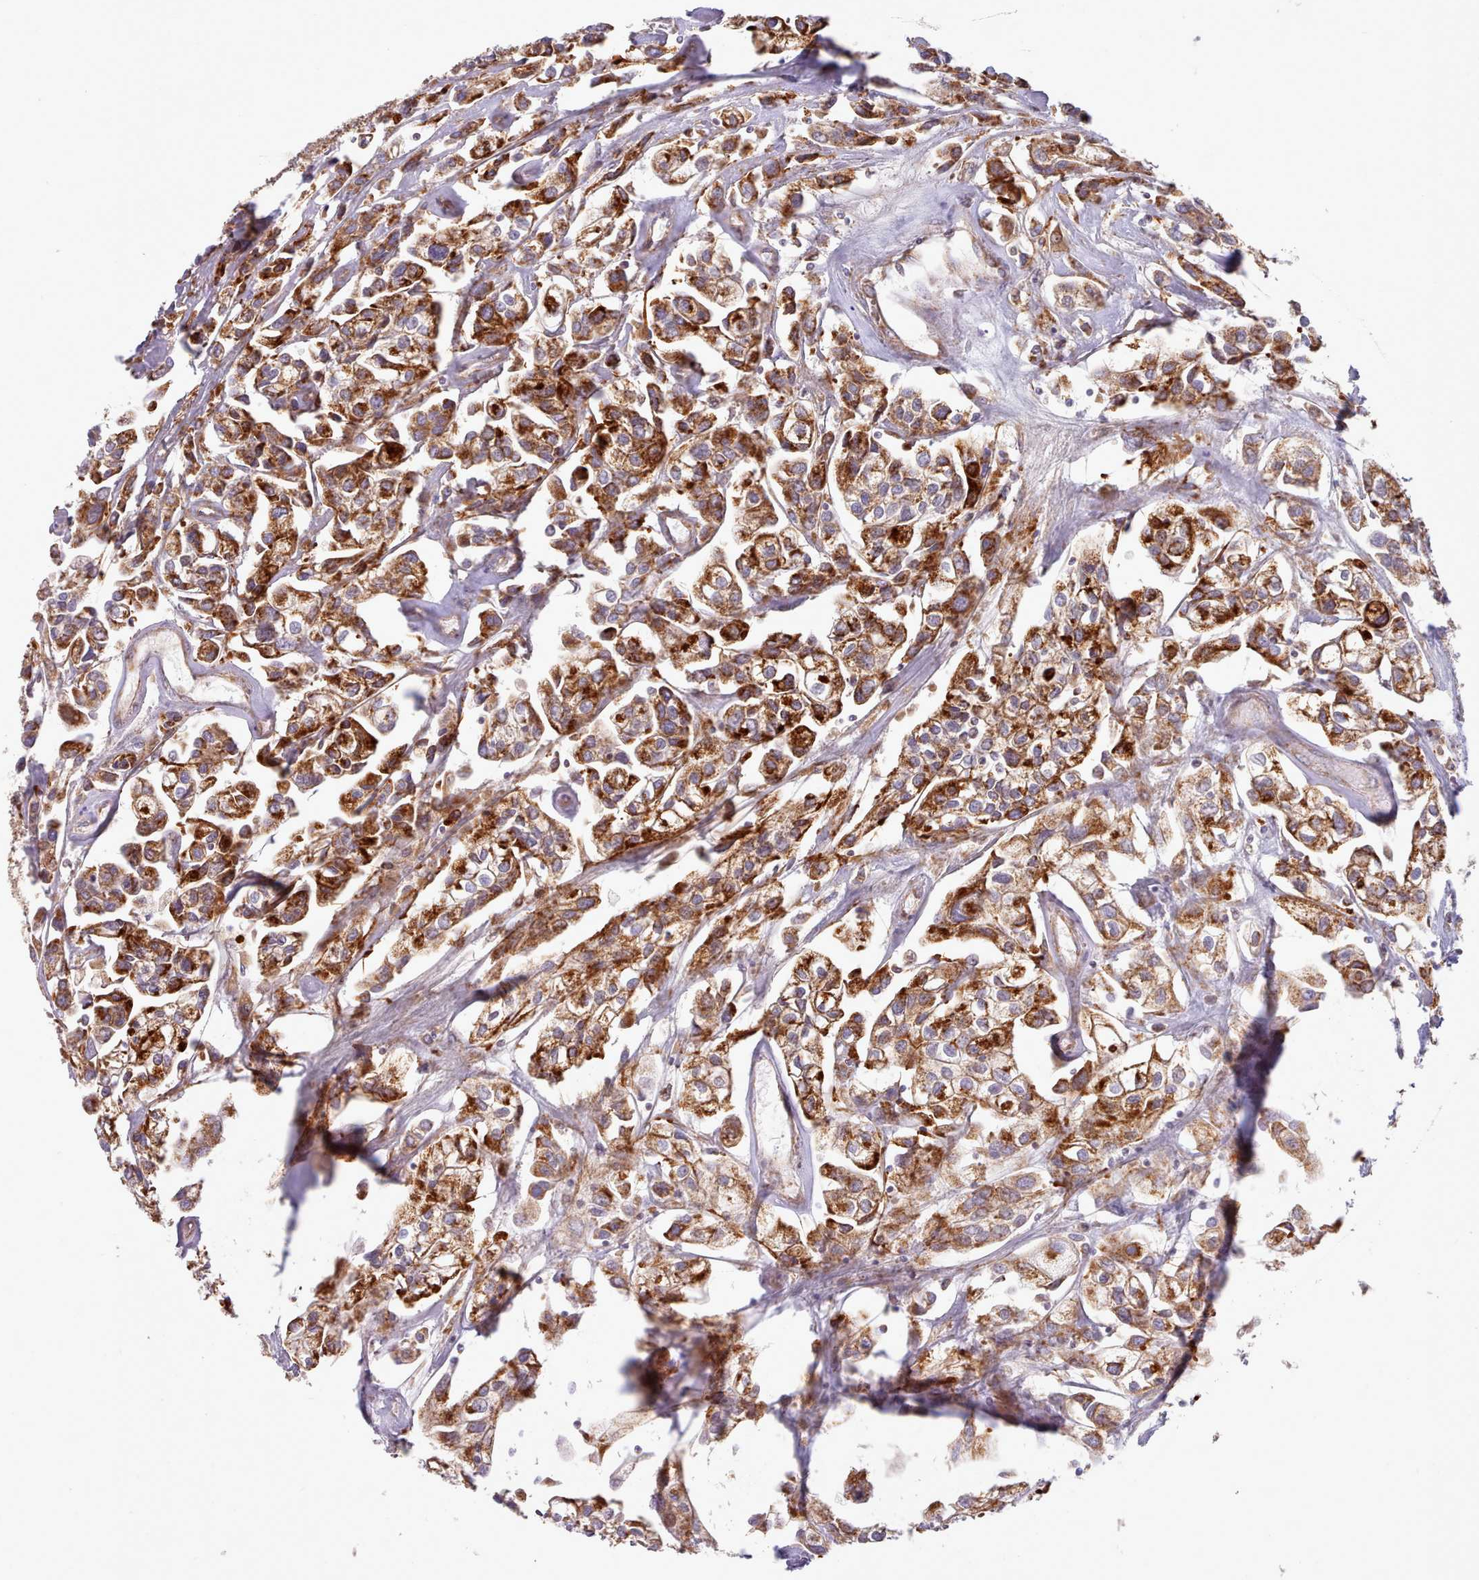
{"staining": {"intensity": "strong", "quantity": ">75%", "location": "cytoplasmic/membranous"}, "tissue": "urothelial cancer", "cell_type": "Tumor cells", "image_type": "cancer", "snomed": [{"axis": "morphology", "description": "Urothelial carcinoma, High grade"}, {"axis": "topography", "description": "Urinary bladder"}], "caption": "IHC histopathology image of neoplastic tissue: human high-grade urothelial carcinoma stained using immunohistochemistry reveals high levels of strong protein expression localized specifically in the cytoplasmic/membranous of tumor cells, appearing as a cytoplasmic/membranous brown color.", "gene": "HSDL2", "patient": {"sex": "male", "age": 67}}